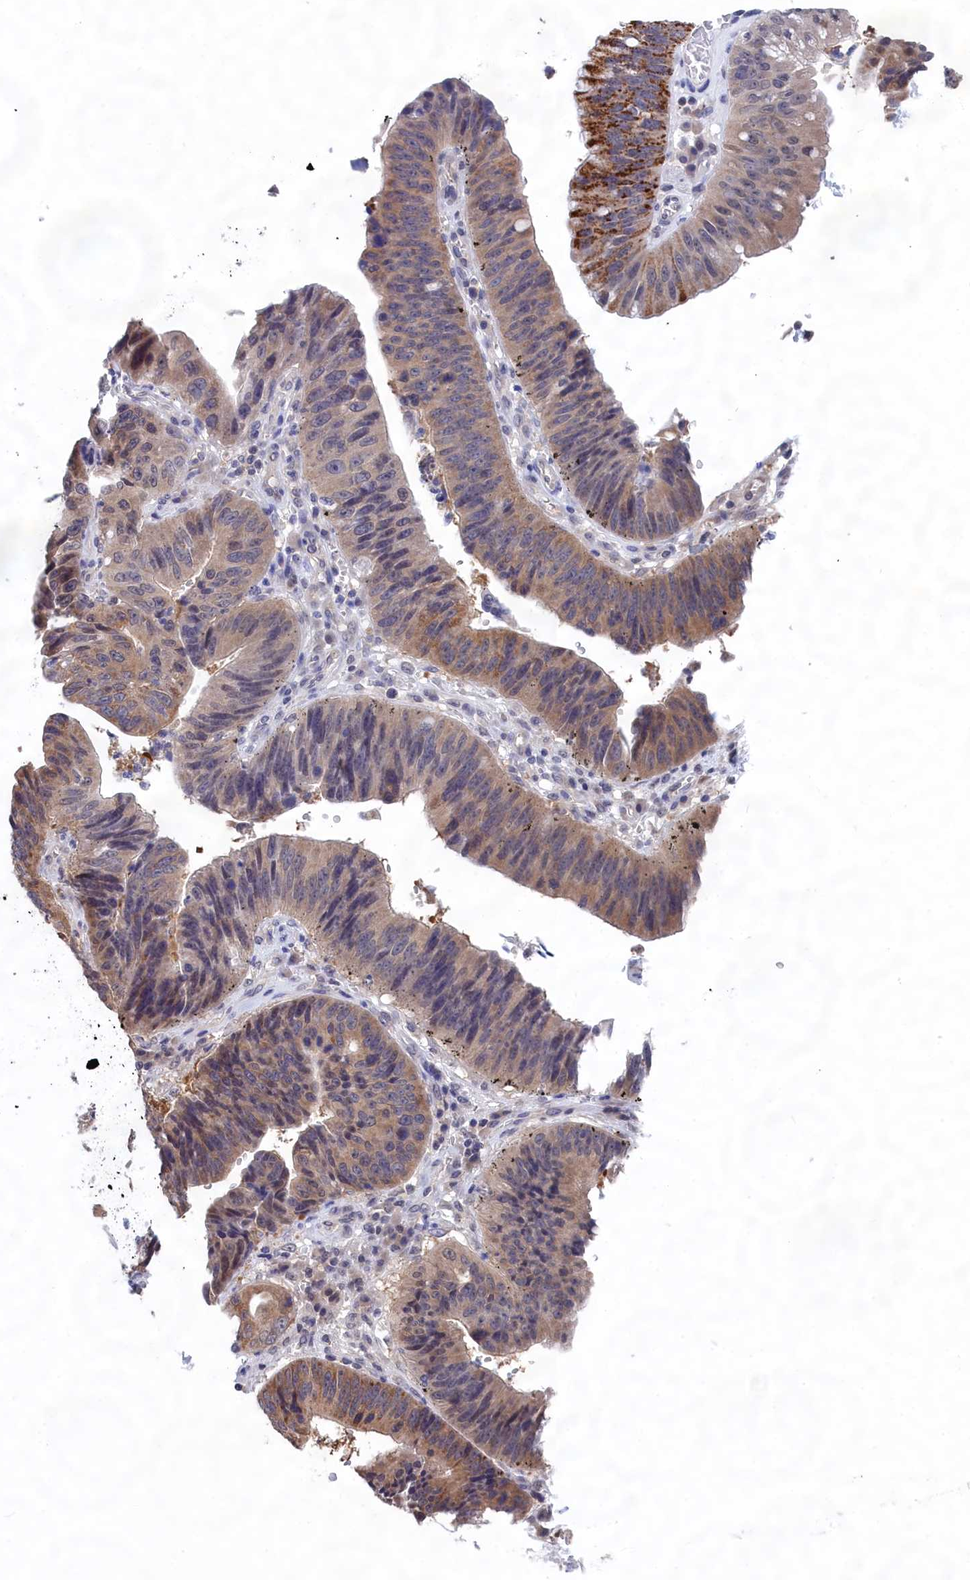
{"staining": {"intensity": "moderate", "quantity": "25%-75%", "location": "cytoplasmic/membranous"}, "tissue": "stomach cancer", "cell_type": "Tumor cells", "image_type": "cancer", "snomed": [{"axis": "morphology", "description": "Adenocarcinoma, NOS"}, {"axis": "topography", "description": "Stomach"}], "caption": "This image reveals IHC staining of human stomach cancer, with medium moderate cytoplasmic/membranous expression in approximately 25%-75% of tumor cells.", "gene": "PGP", "patient": {"sex": "male", "age": 59}}